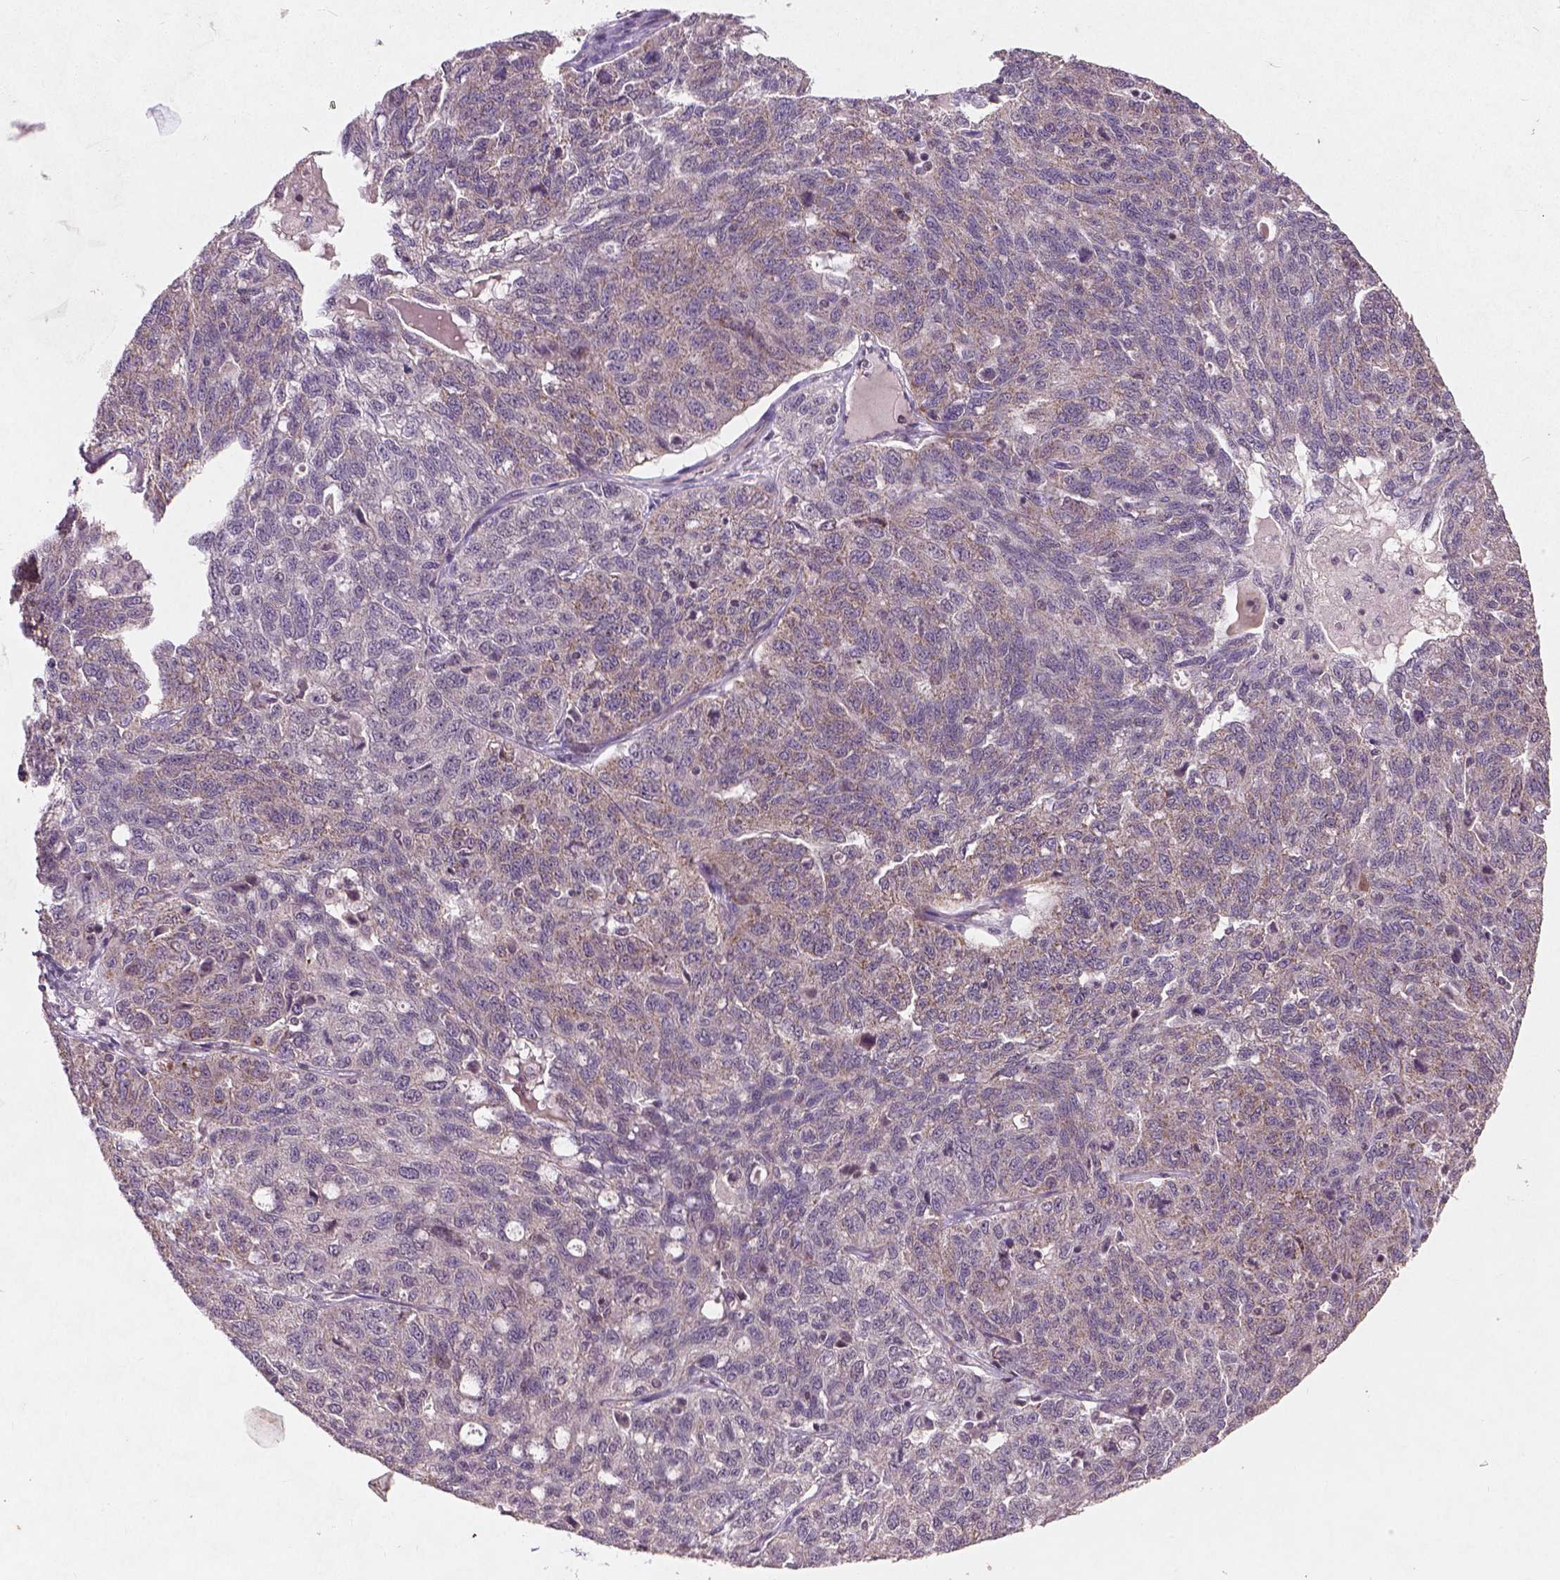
{"staining": {"intensity": "negative", "quantity": "none", "location": "none"}, "tissue": "ovarian cancer", "cell_type": "Tumor cells", "image_type": "cancer", "snomed": [{"axis": "morphology", "description": "Cystadenocarcinoma, serous, NOS"}, {"axis": "topography", "description": "Ovary"}], "caption": "Immunohistochemistry micrograph of neoplastic tissue: human ovarian cancer (serous cystadenocarcinoma) stained with DAB (3,3'-diaminobenzidine) shows no significant protein staining in tumor cells. Brightfield microscopy of IHC stained with DAB (brown) and hematoxylin (blue), captured at high magnification.", "gene": "SMAD2", "patient": {"sex": "female", "age": 71}}